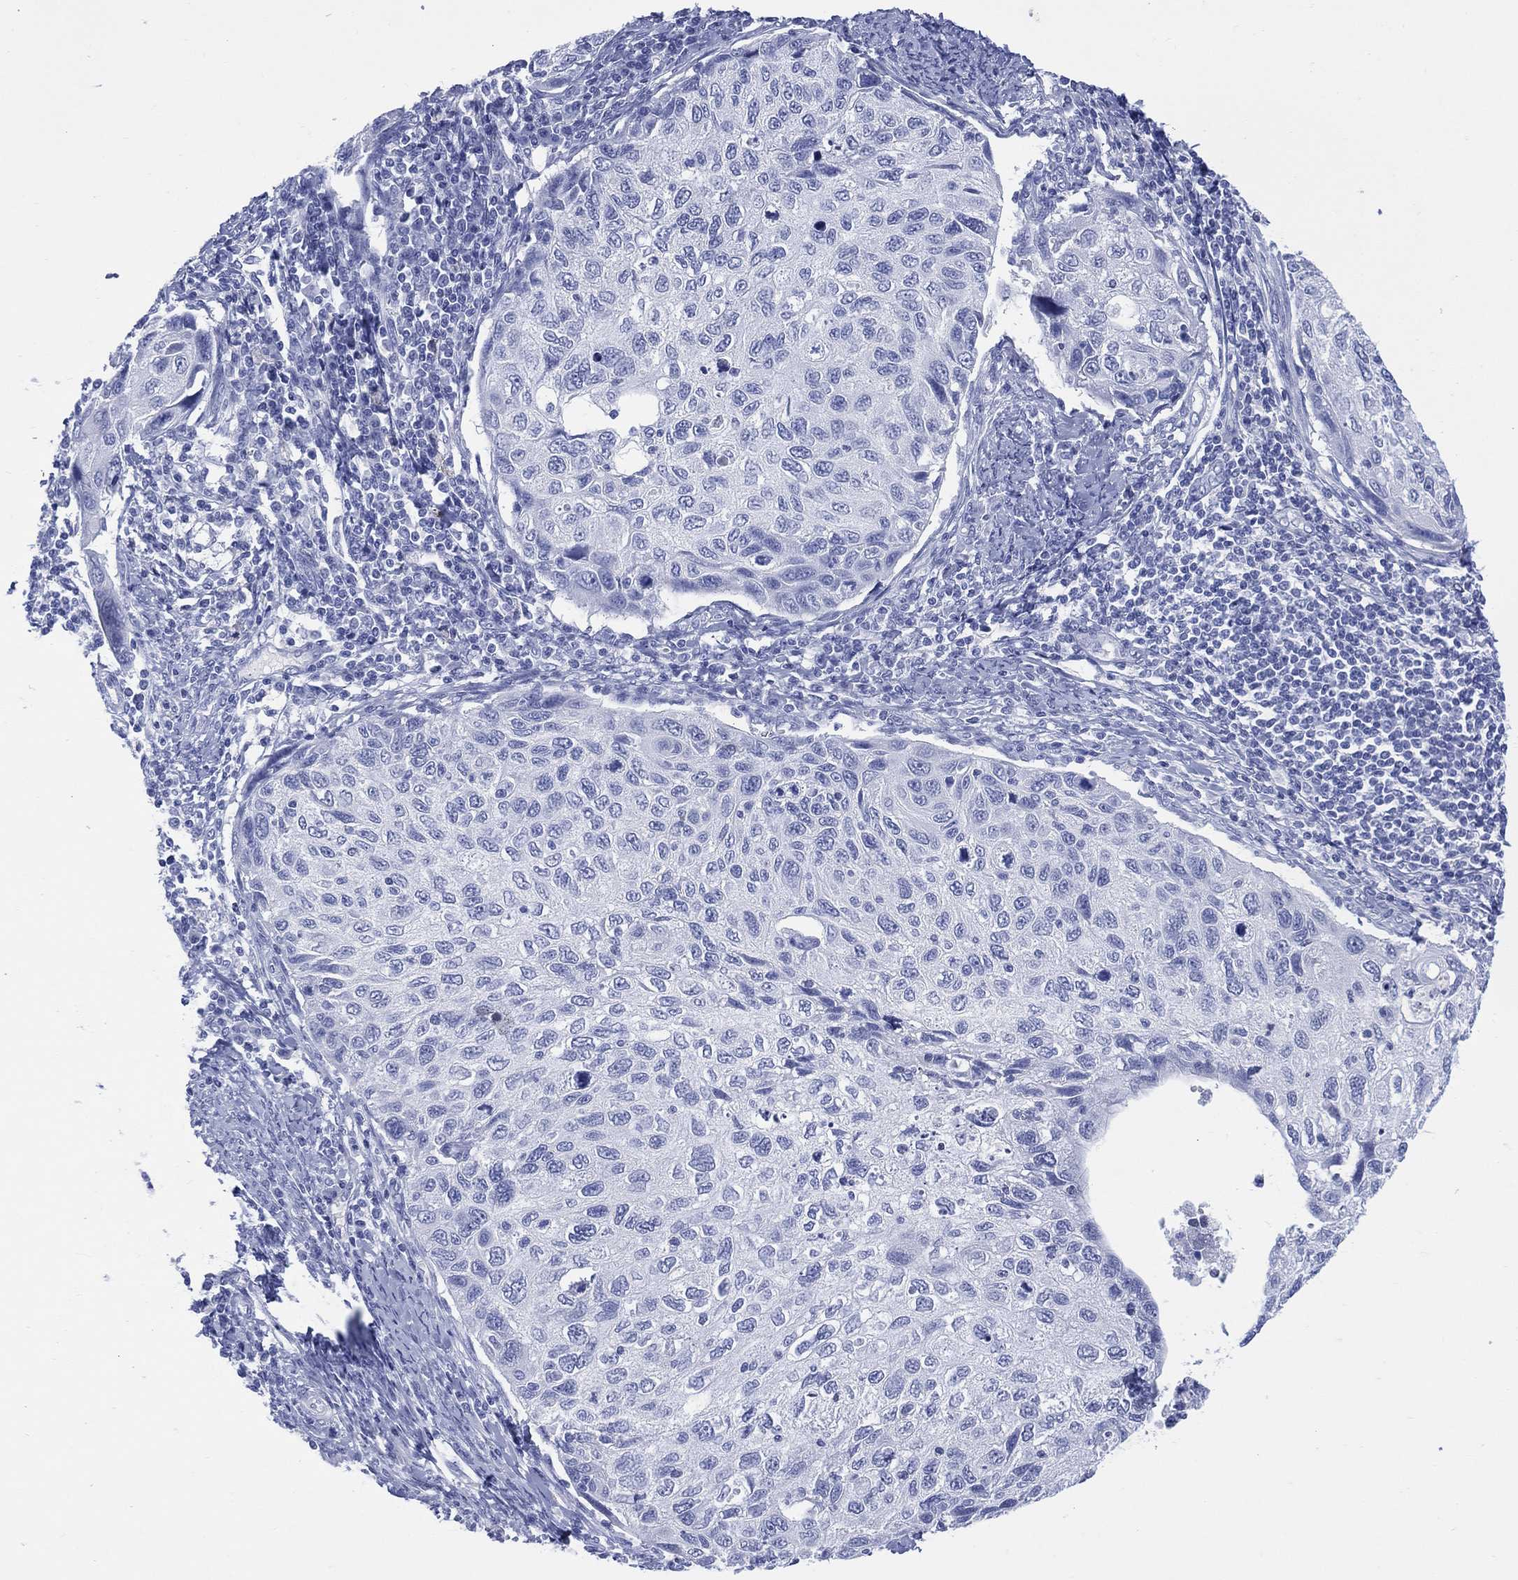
{"staining": {"intensity": "negative", "quantity": "none", "location": "none"}, "tissue": "cervical cancer", "cell_type": "Tumor cells", "image_type": "cancer", "snomed": [{"axis": "morphology", "description": "Squamous cell carcinoma, NOS"}, {"axis": "topography", "description": "Cervix"}], "caption": "Photomicrograph shows no significant protein positivity in tumor cells of cervical squamous cell carcinoma. The staining is performed using DAB brown chromogen with nuclei counter-stained in using hematoxylin.", "gene": "LRRD1", "patient": {"sex": "female", "age": 70}}